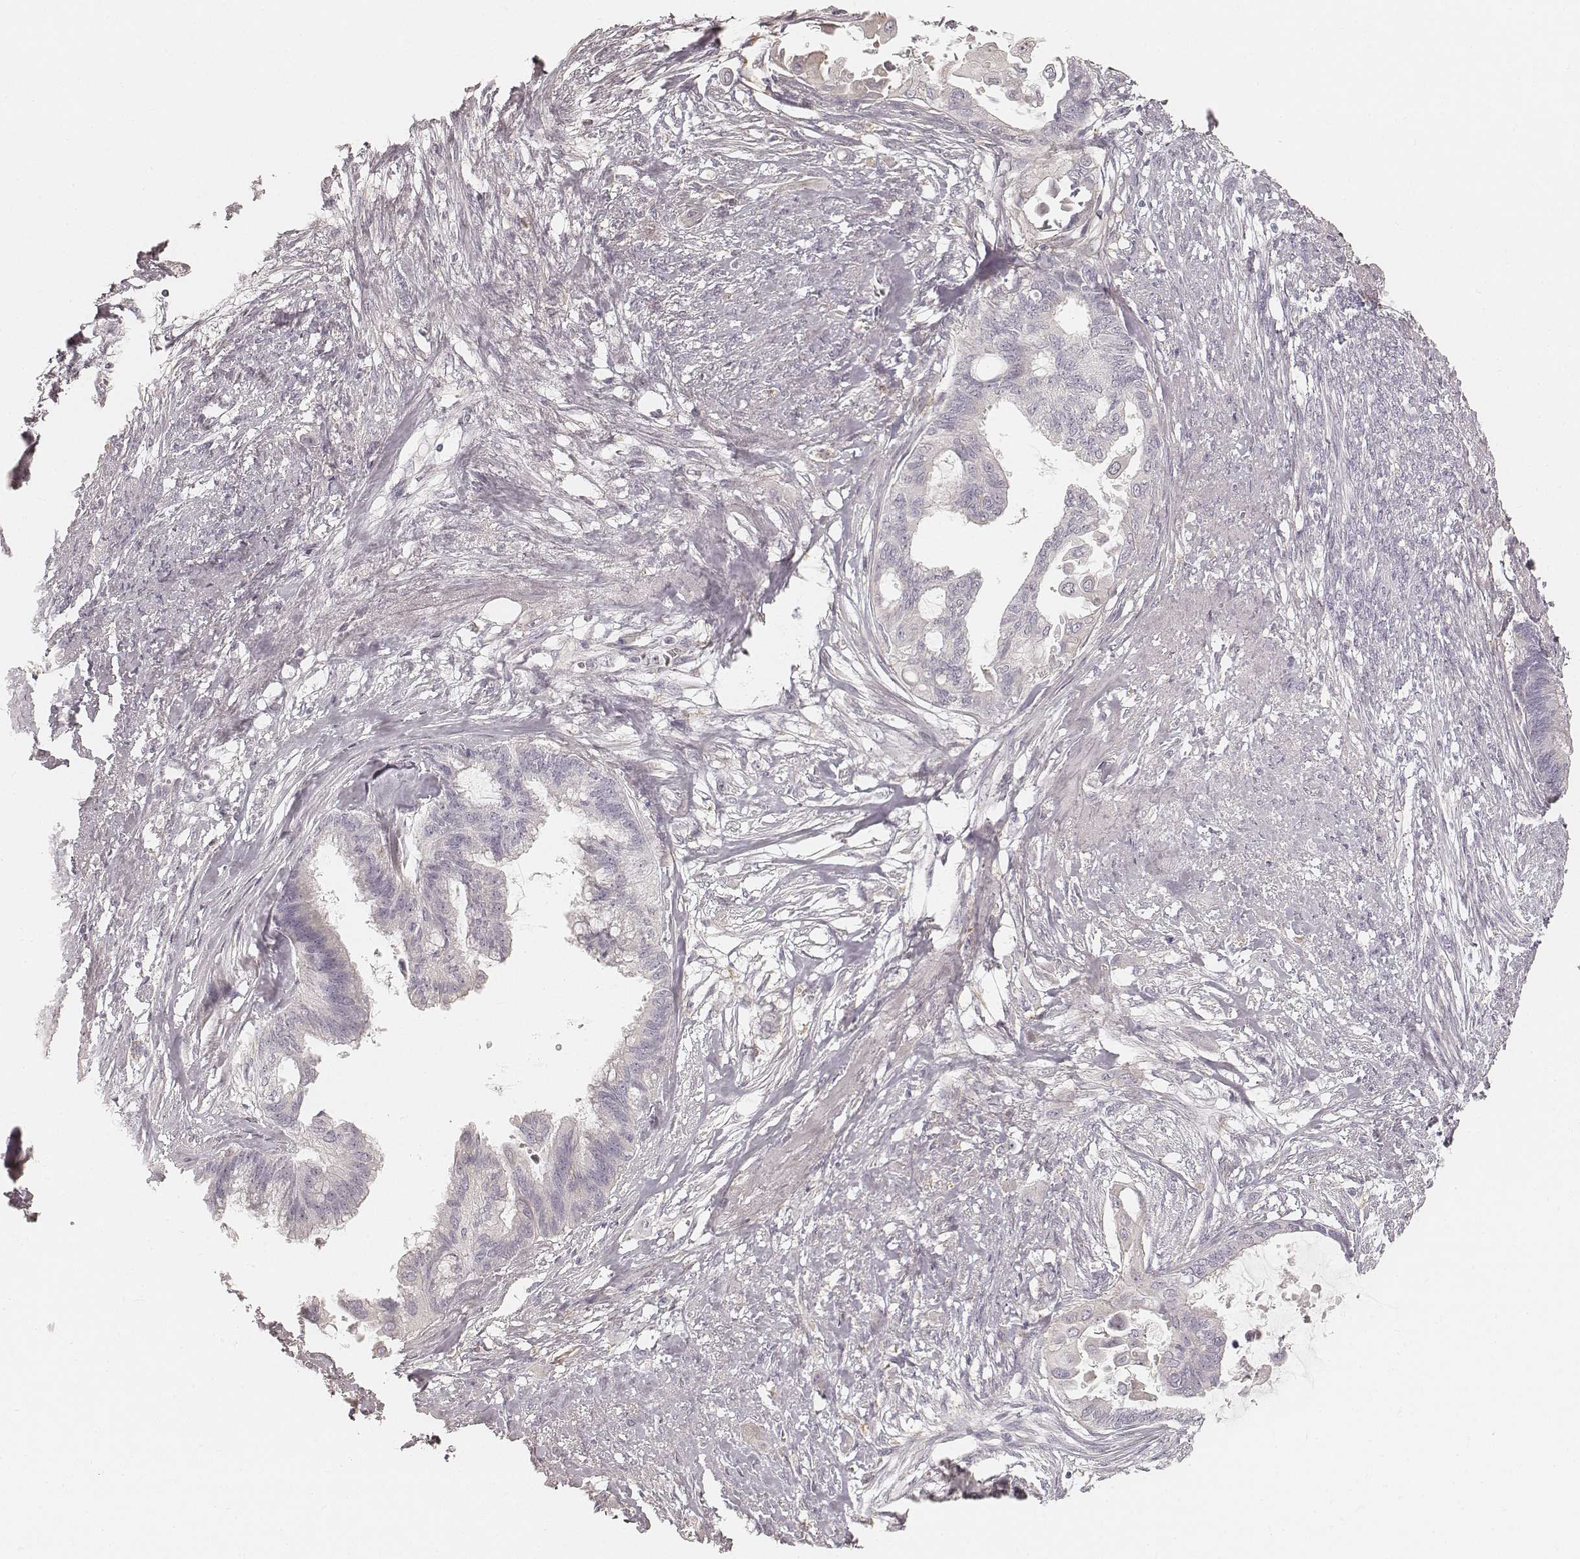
{"staining": {"intensity": "negative", "quantity": "none", "location": "none"}, "tissue": "endometrial cancer", "cell_type": "Tumor cells", "image_type": "cancer", "snomed": [{"axis": "morphology", "description": "Adenocarcinoma, NOS"}, {"axis": "topography", "description": "Endometrium"}], "caption": "Tumor cells are negative for protein expression in human endometrial cancer.", "gene": "FMNL2", "patient": {"sex": "female", "age": 86}}